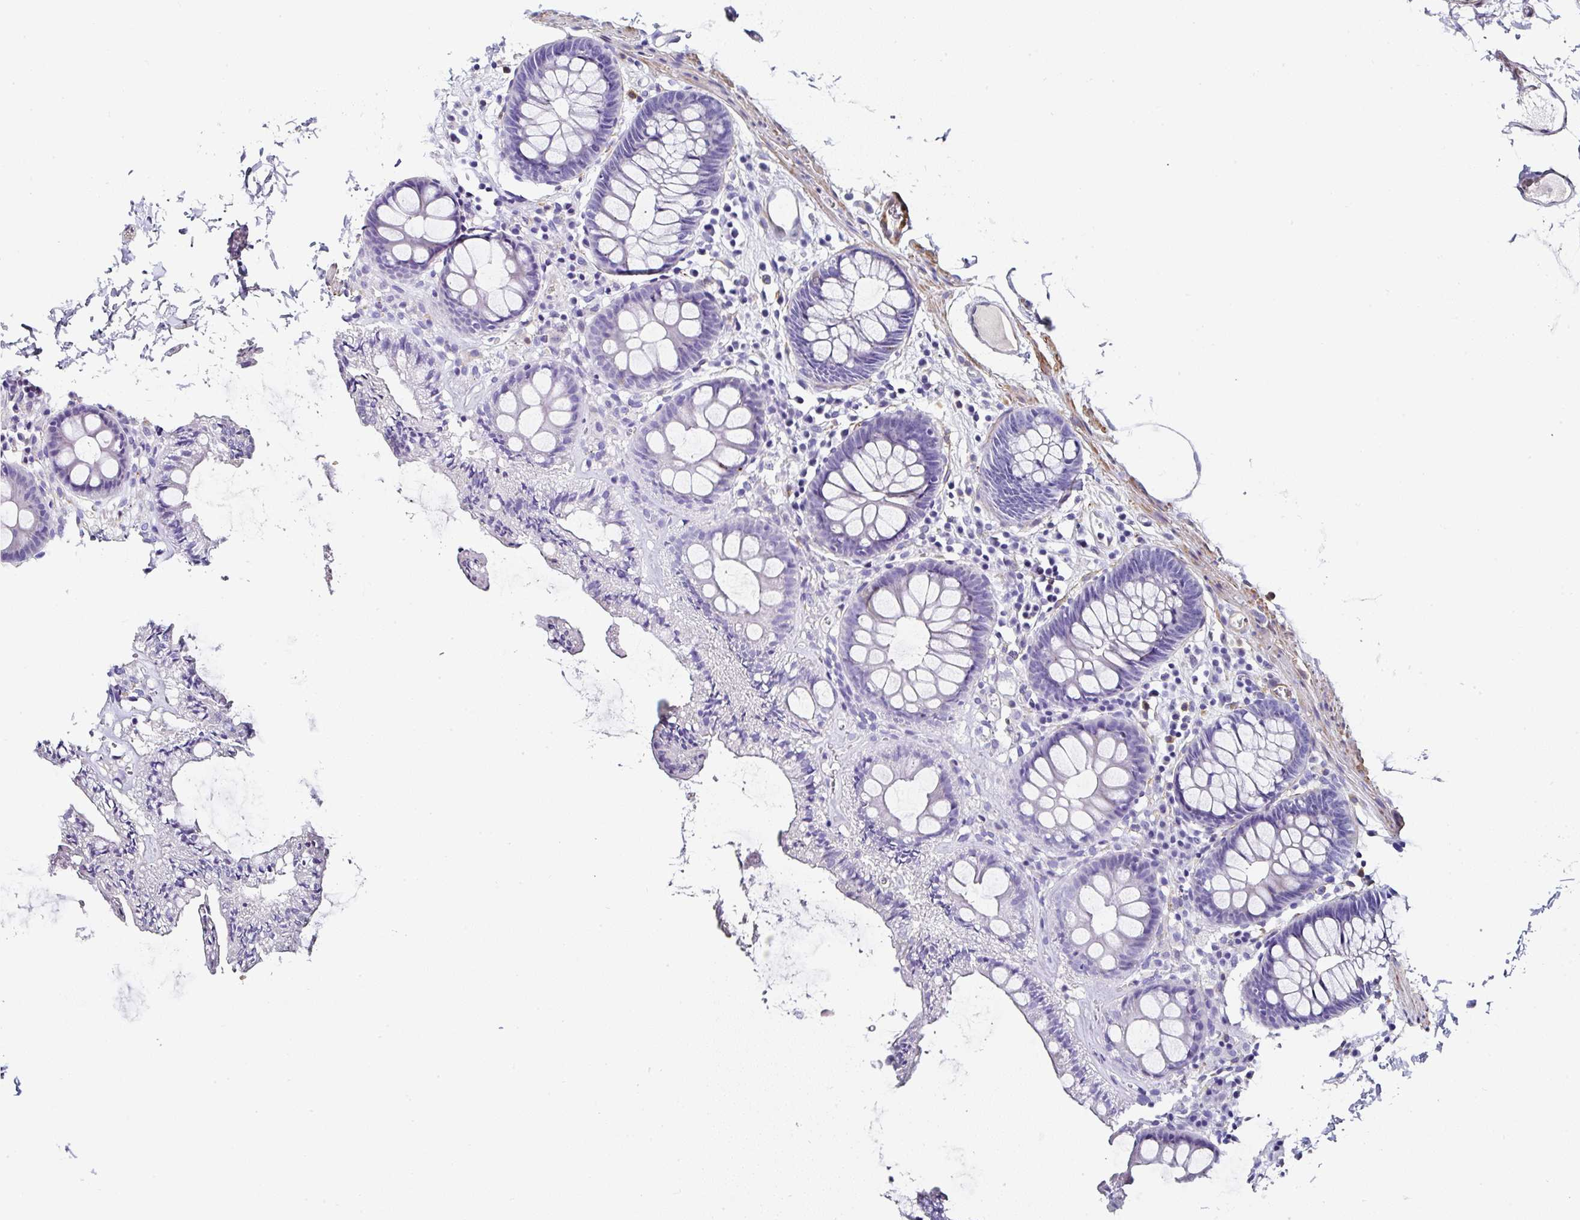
{"staining": {"intensity": "strong", "quantity": ">75%", "location": "cytoplasmic/membranous"}, "tissue": "colon", "cell_type": "Endothelial cells", "image_type": "normal", "snomed": [{"axis": "morphology", "description": "Normal tissue, NOS"}, {"axis": "topography", "description": "Colon"}, {"axis": "topography", "description": "Peripheral nerve tissue"}], "caption": "High-power microscopy captured an immunohistochemistry (IHC) photomicrograph of normal colon, revealing strong cytoplasmic/membranous expression in about >75% of endothelial cells. Immunohistochemistry (ihc) stains the protein in brown and the nuclei are stained blue.", "gene": "PPFIA4", "patient": {"sex": "male", "age": 84}}